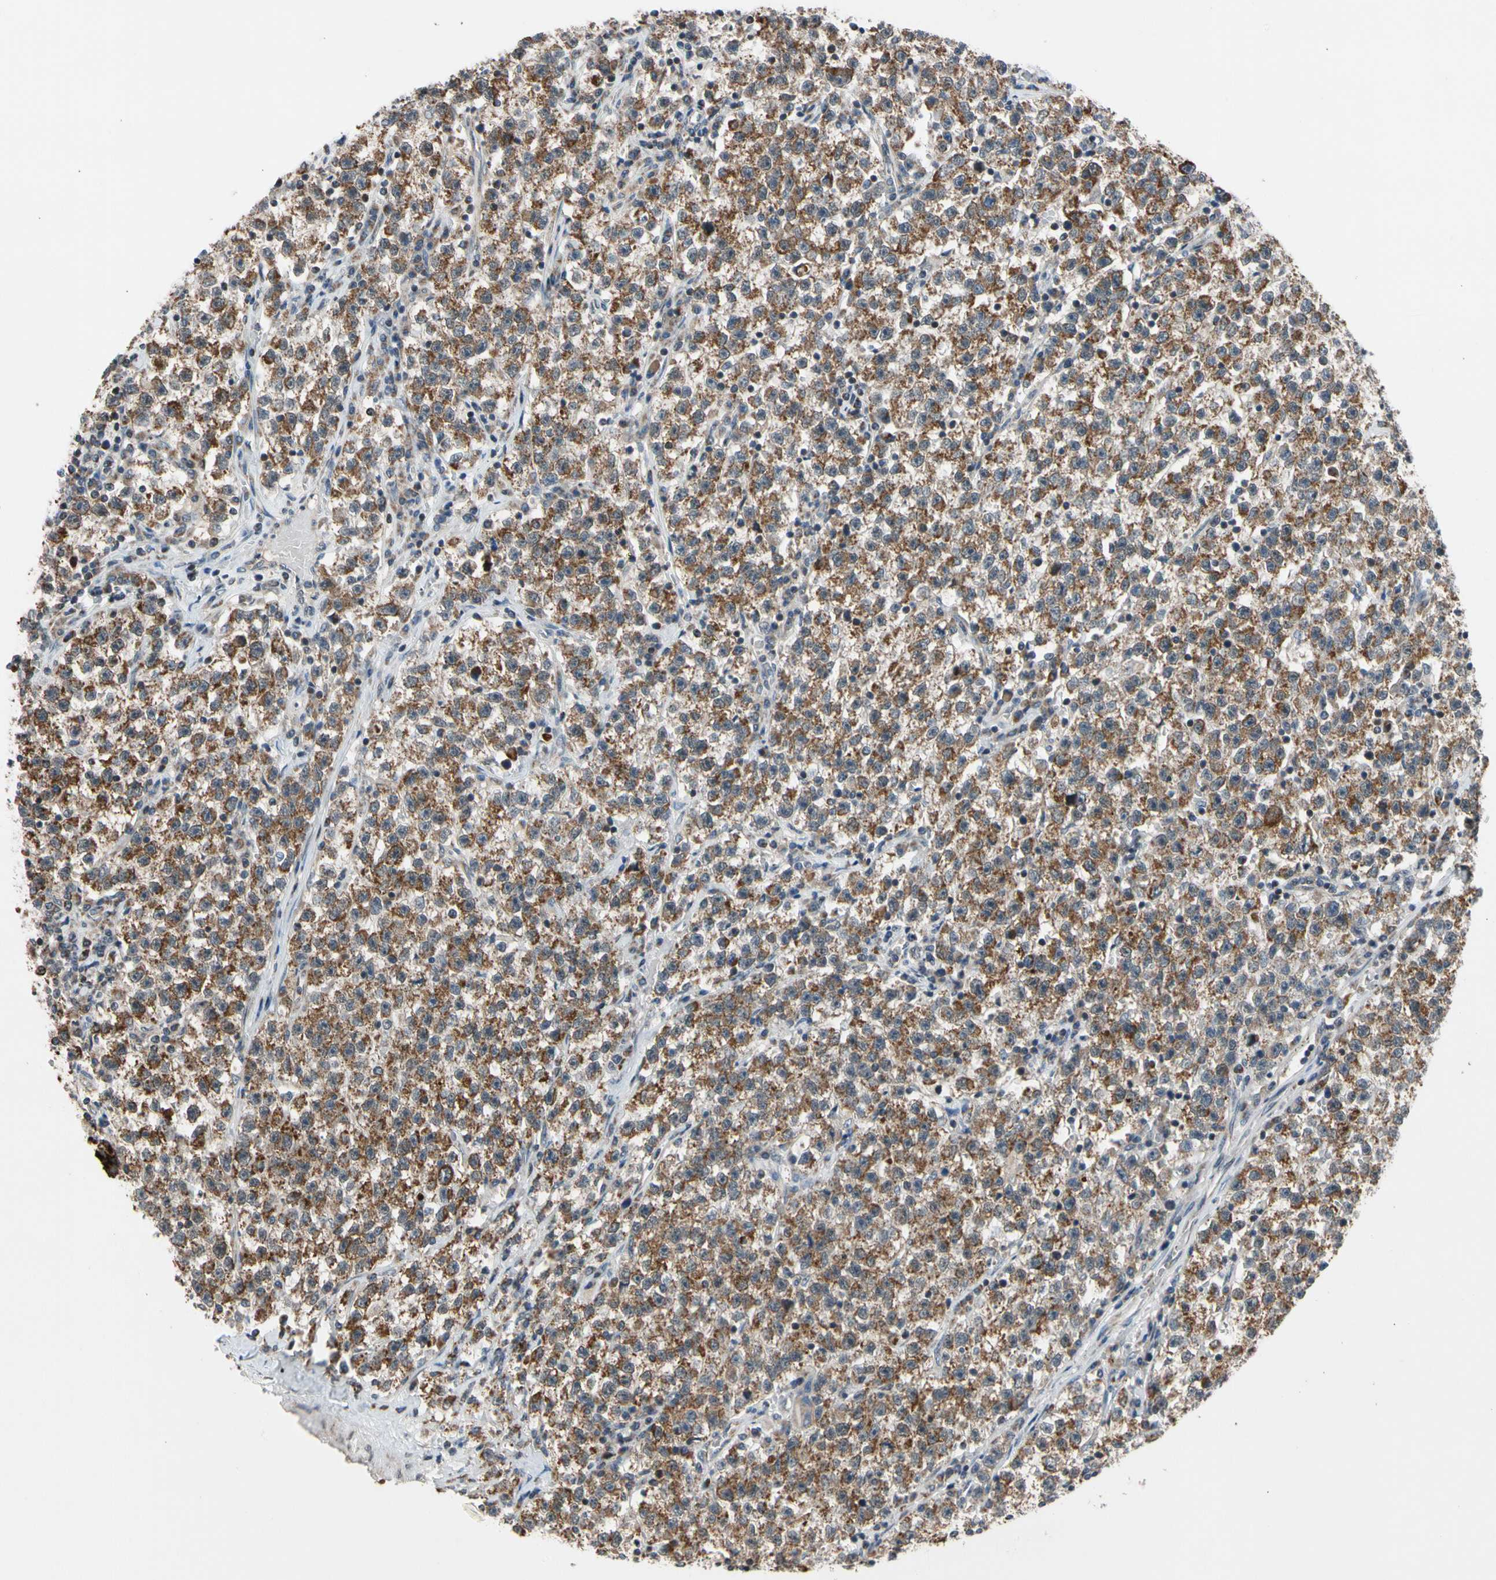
{"staining": {"intensity": "moderate", "quantity": ">75%", "location": "cytoplasmic/membranous"}, "tissue": "testis cancer", "cell_type": "Tumor cells", "image_type": "cancer", "snomed": [{"axis": "morphology", "description": "Seminoma, NOS"}, {"axis": "topography", "description": "Testis"}], "caption": "Immunohistochemical staining of human testis cancer (seminoma) exhibits moderate cytoplasmic/membranous protein positivity in approximately >75% of tumor cells. The protein of interest is shown in brown color, while the nuclei are stained blue.", "gene": "KHDC4", "patient": {"sex": "male", "age": 22}}